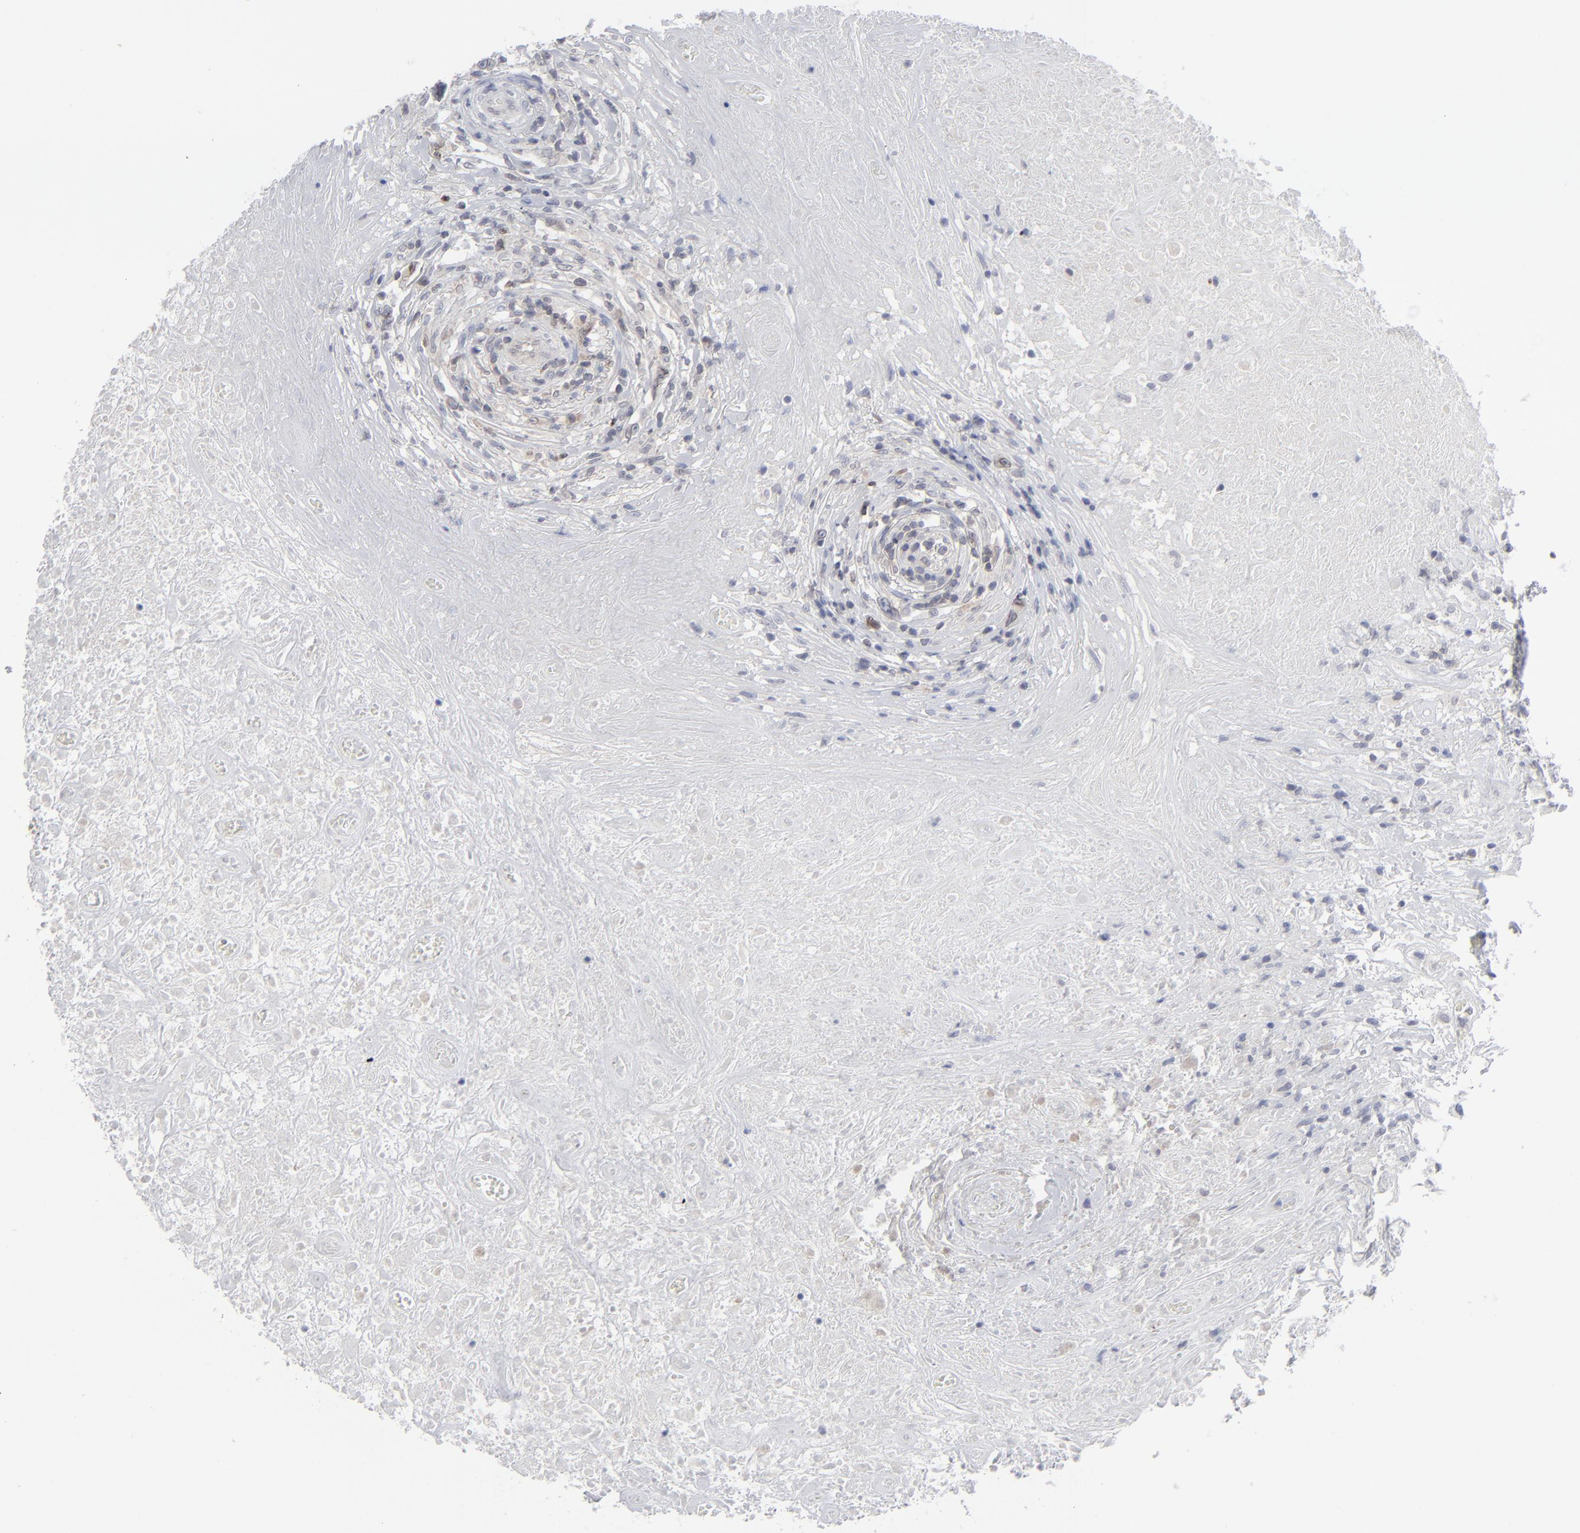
{"staining": {"intensity": "weak", "quantity": "25%-75%", "location": "cytoplasmic/membranous"}, "tissue": "lymphoma", "cell_type": "Tumor cells", "image_type": "cancer", "snomed": [{"axis": "morphology", "description": "Hodgkin's disease, NOS"}, {"axis": "topography", "description": "Lymph node"}], "caption": "An image of lymphoma stained for a protein reveals weak cytoplasmic/membranous brown staining in tumor cells.", "gene": "NUP88", "patient": {"sex": "male", "age": 46}}